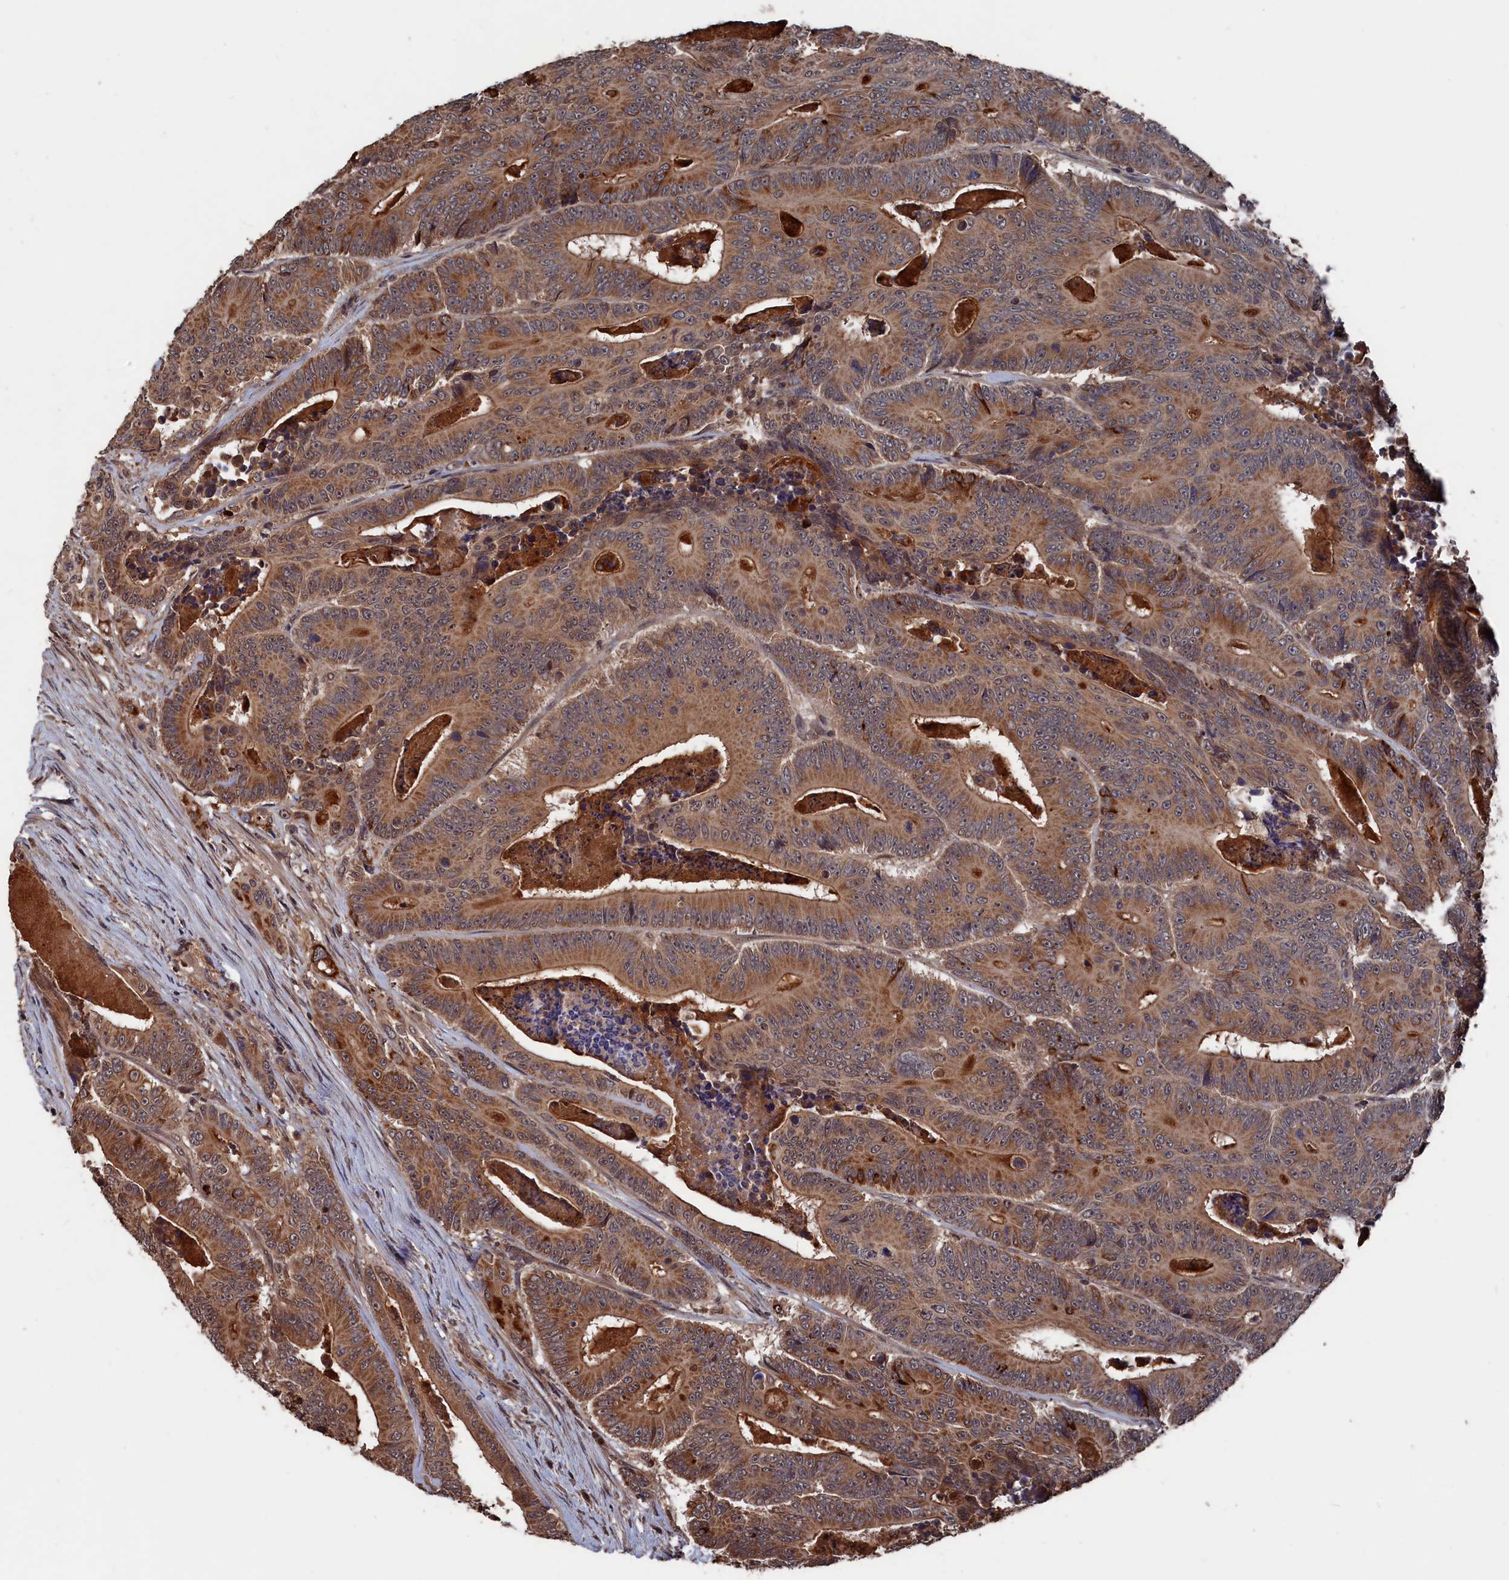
{"staining": {"intensity": "moderate", "quantity": ">75%", "location": "cytoplasmic/membranous,nuclear"}, "tissue": "colorectal cancer", "cell_type": "Tumor cells", "image_type": "cancer", "snomed": [{"axis": "morphology", "description": "Adenocarcinoma, NOS"}, {"axis": "topography", "description": "Colon"}], "caption": "An image of adenocarcinoma (colorectal) stained for a protein displays moderate cytoplasmic/membranous and nuclear brown staining in tumor cells. (IHC, brightfield microscopy, high magnification).", "gene": "PDE12", "patient": {"sex": "male", "age": 83}}